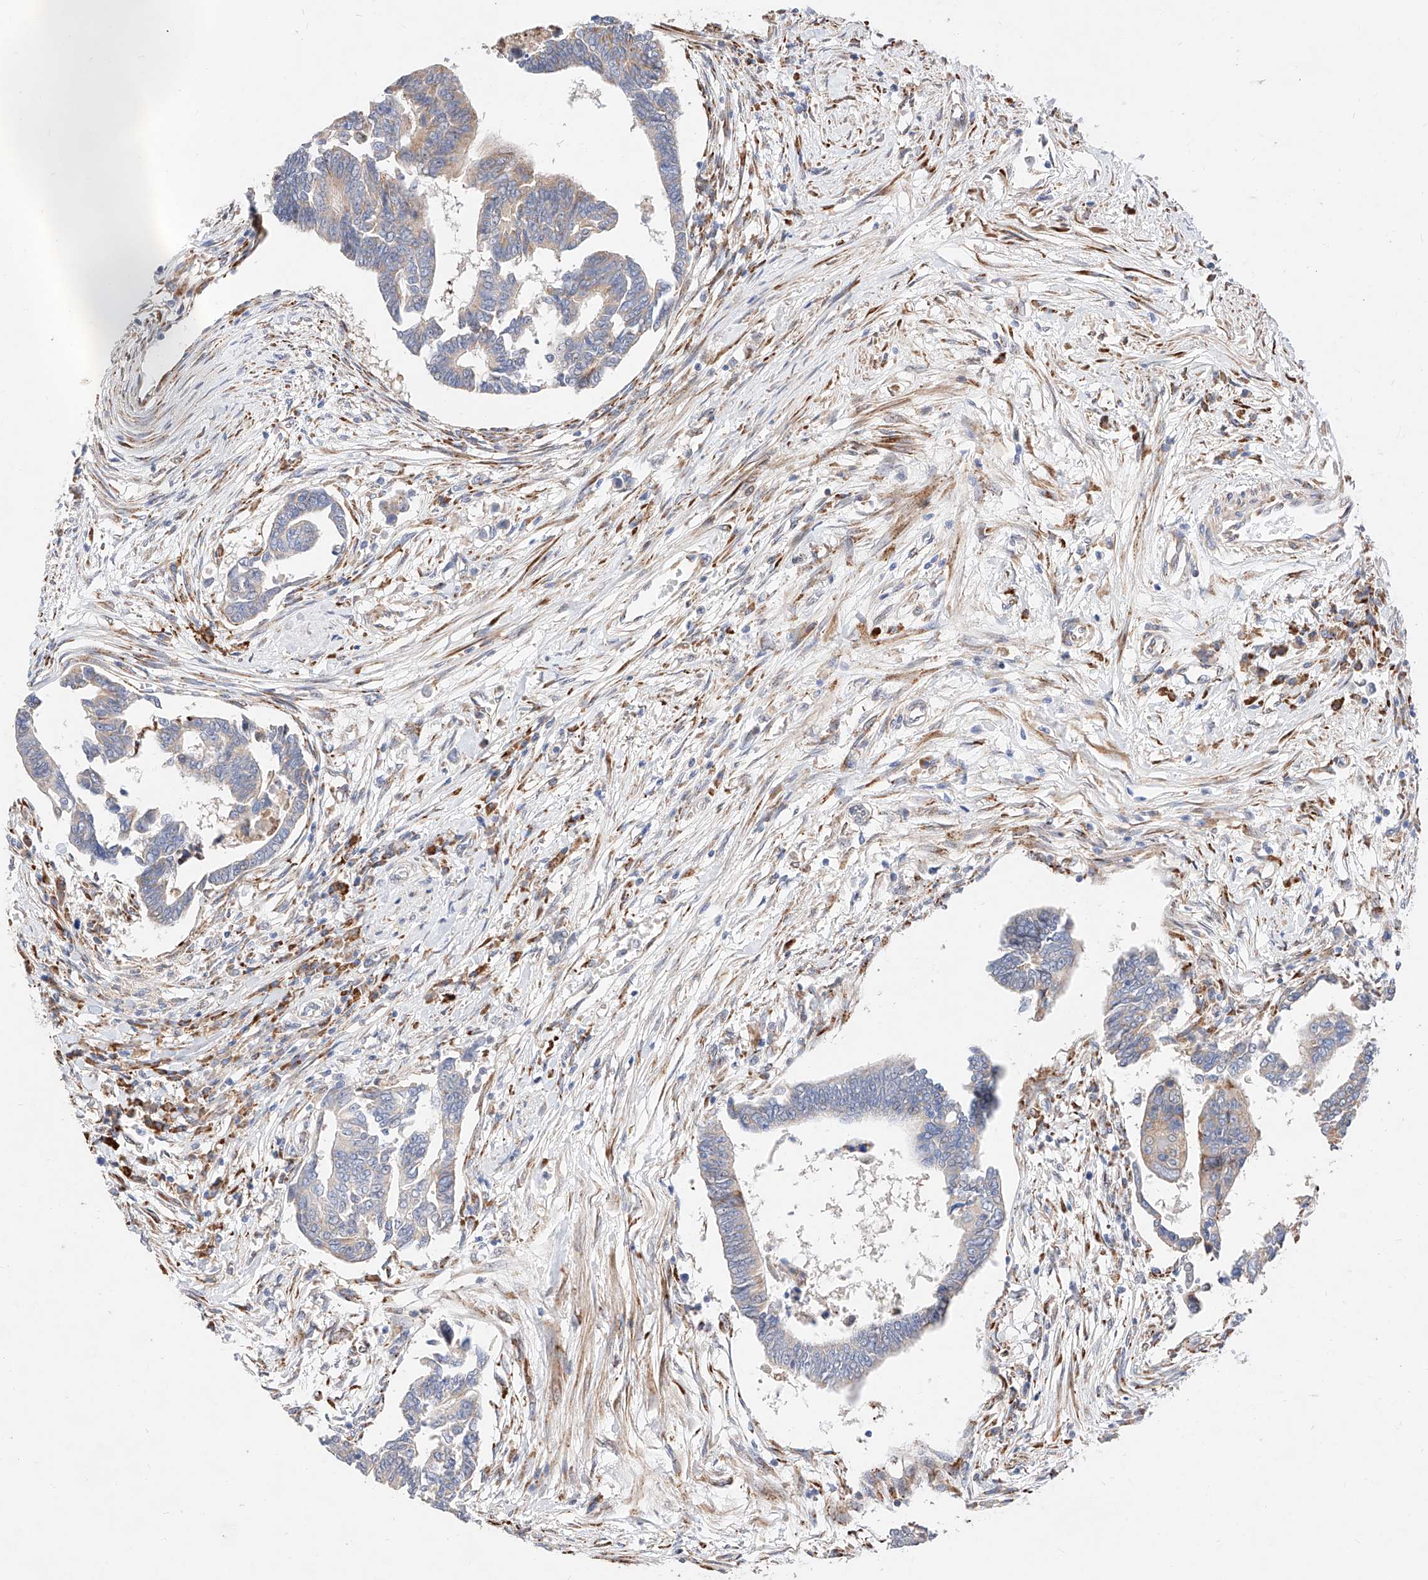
{"staining": {"intensity": "weak", "quantity": "<25%", "location": "cytoplasmic/membranous"}, "tissue": "colorectal cancer", "cell_type": "Tumor cells", "image_type": "cancer", "snomed": [{"axis": "morphology", "description": "Adenocarcinoma, NOS"}, {"axis": "topography", "description": "Rectum"}], "caption": "Immunohistochemistry (IHC) photomicrograph of human colorectal cancer (adenocarcinoma) stained for a protein (brown), which shows no positivity in tumor cells. The staining is performed using DAB brown chromogen with nuclei counter-stained in using hematoxylin.", "gene": "ATP9B", "patient": {"sex": "female", "age": 65}}